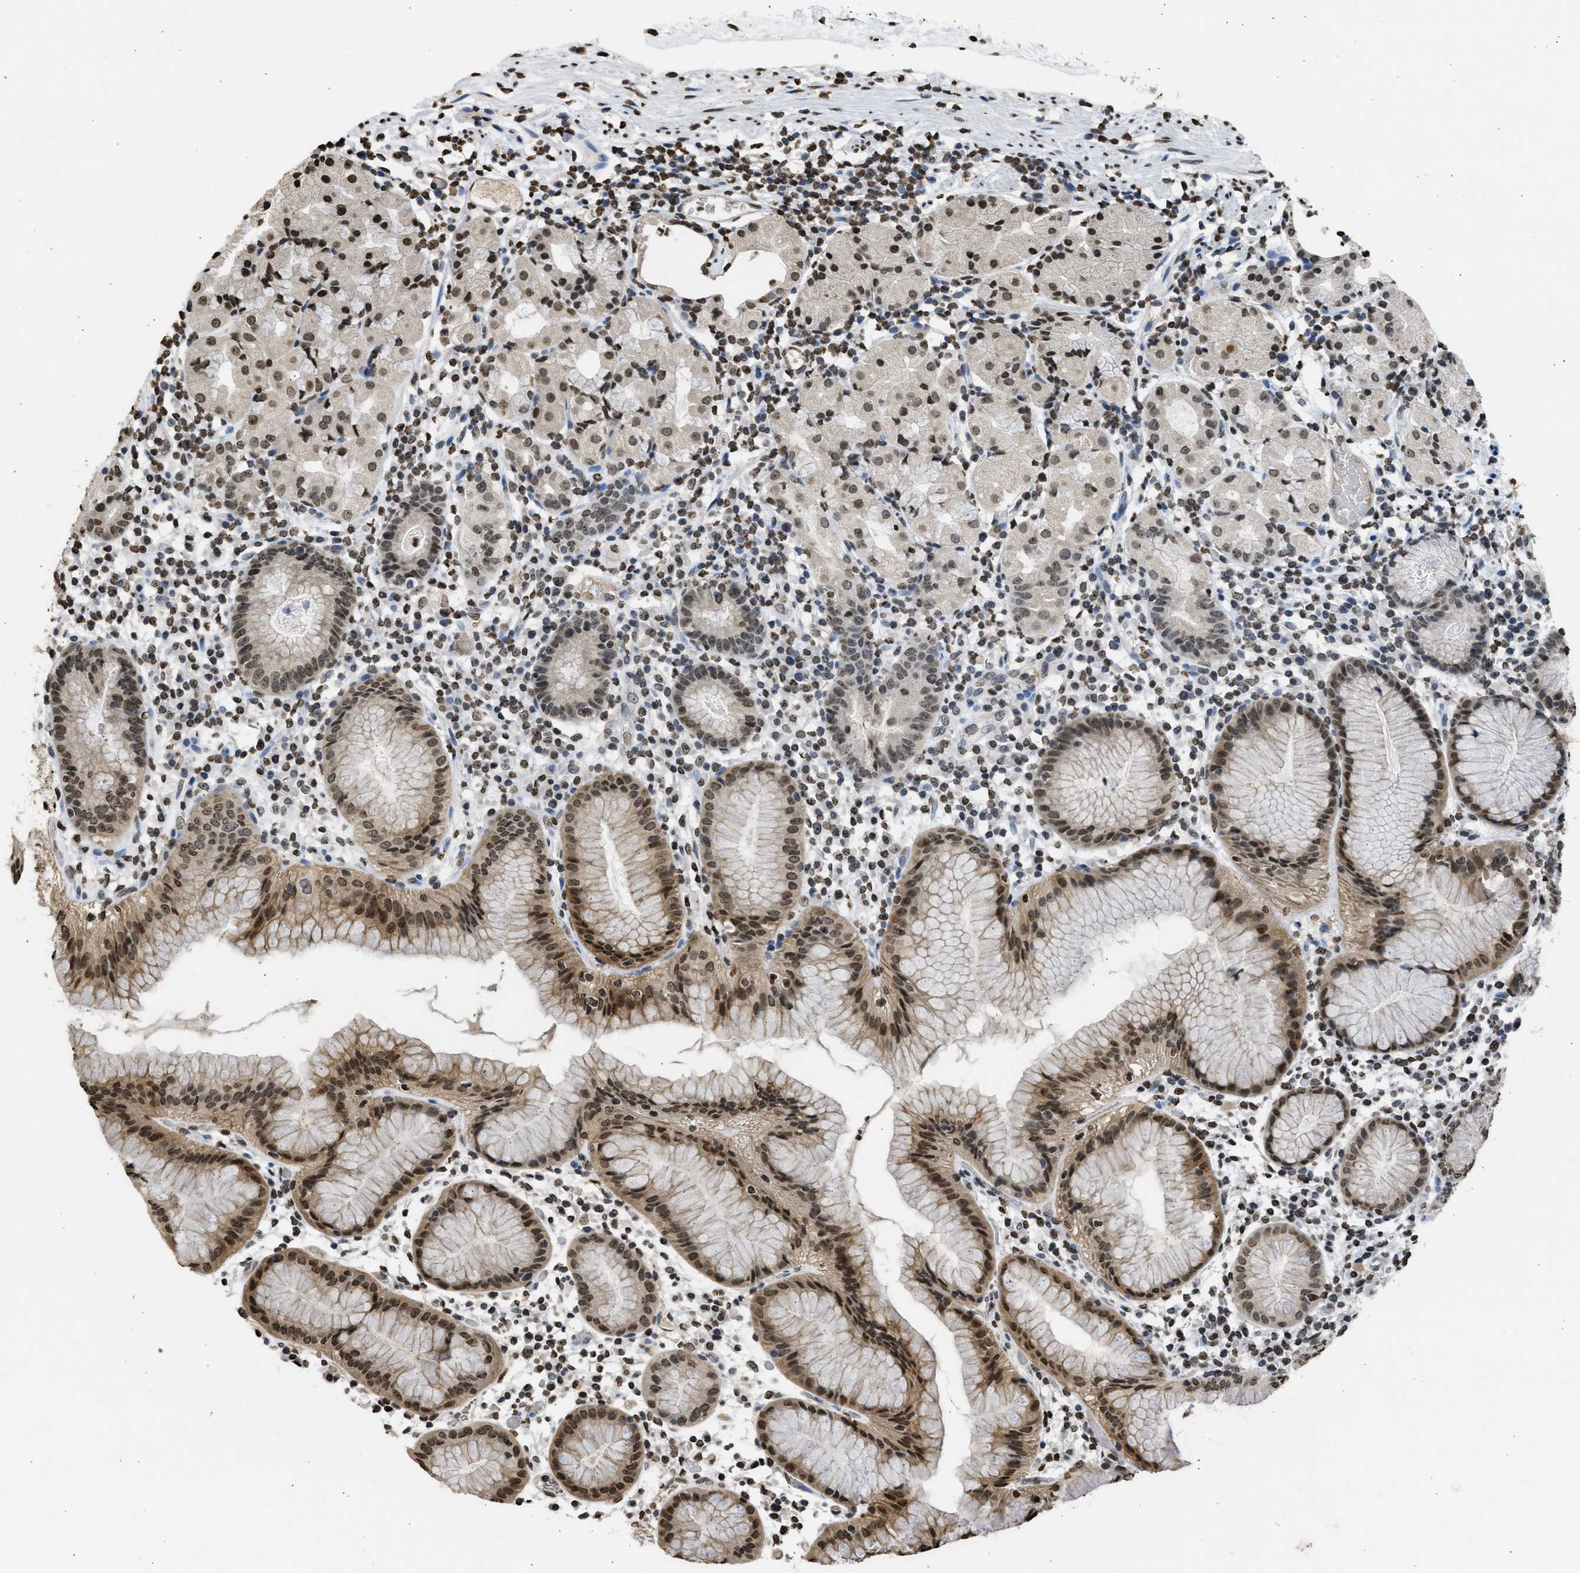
{"staining": {"intensity": "moderate", "quantity": ">75%", "location": "nuclear"}, "tissue": "stomach", "cell_type": "Glandular cells", "image_type": "normal", "snomed": [{"axis": "morphology", "description": "Normal tissue, NOS"}, {"axis": "topography", "description": "Stomach"}, {"axis": "topography", "description": "Stomach, lower"}], "caption": "An image of stomach stained for a protein shows moderate nuclear brown staining in glandular cells.", "gene": "RRAGC", "patient": {"sex": "female", "age": 75}}